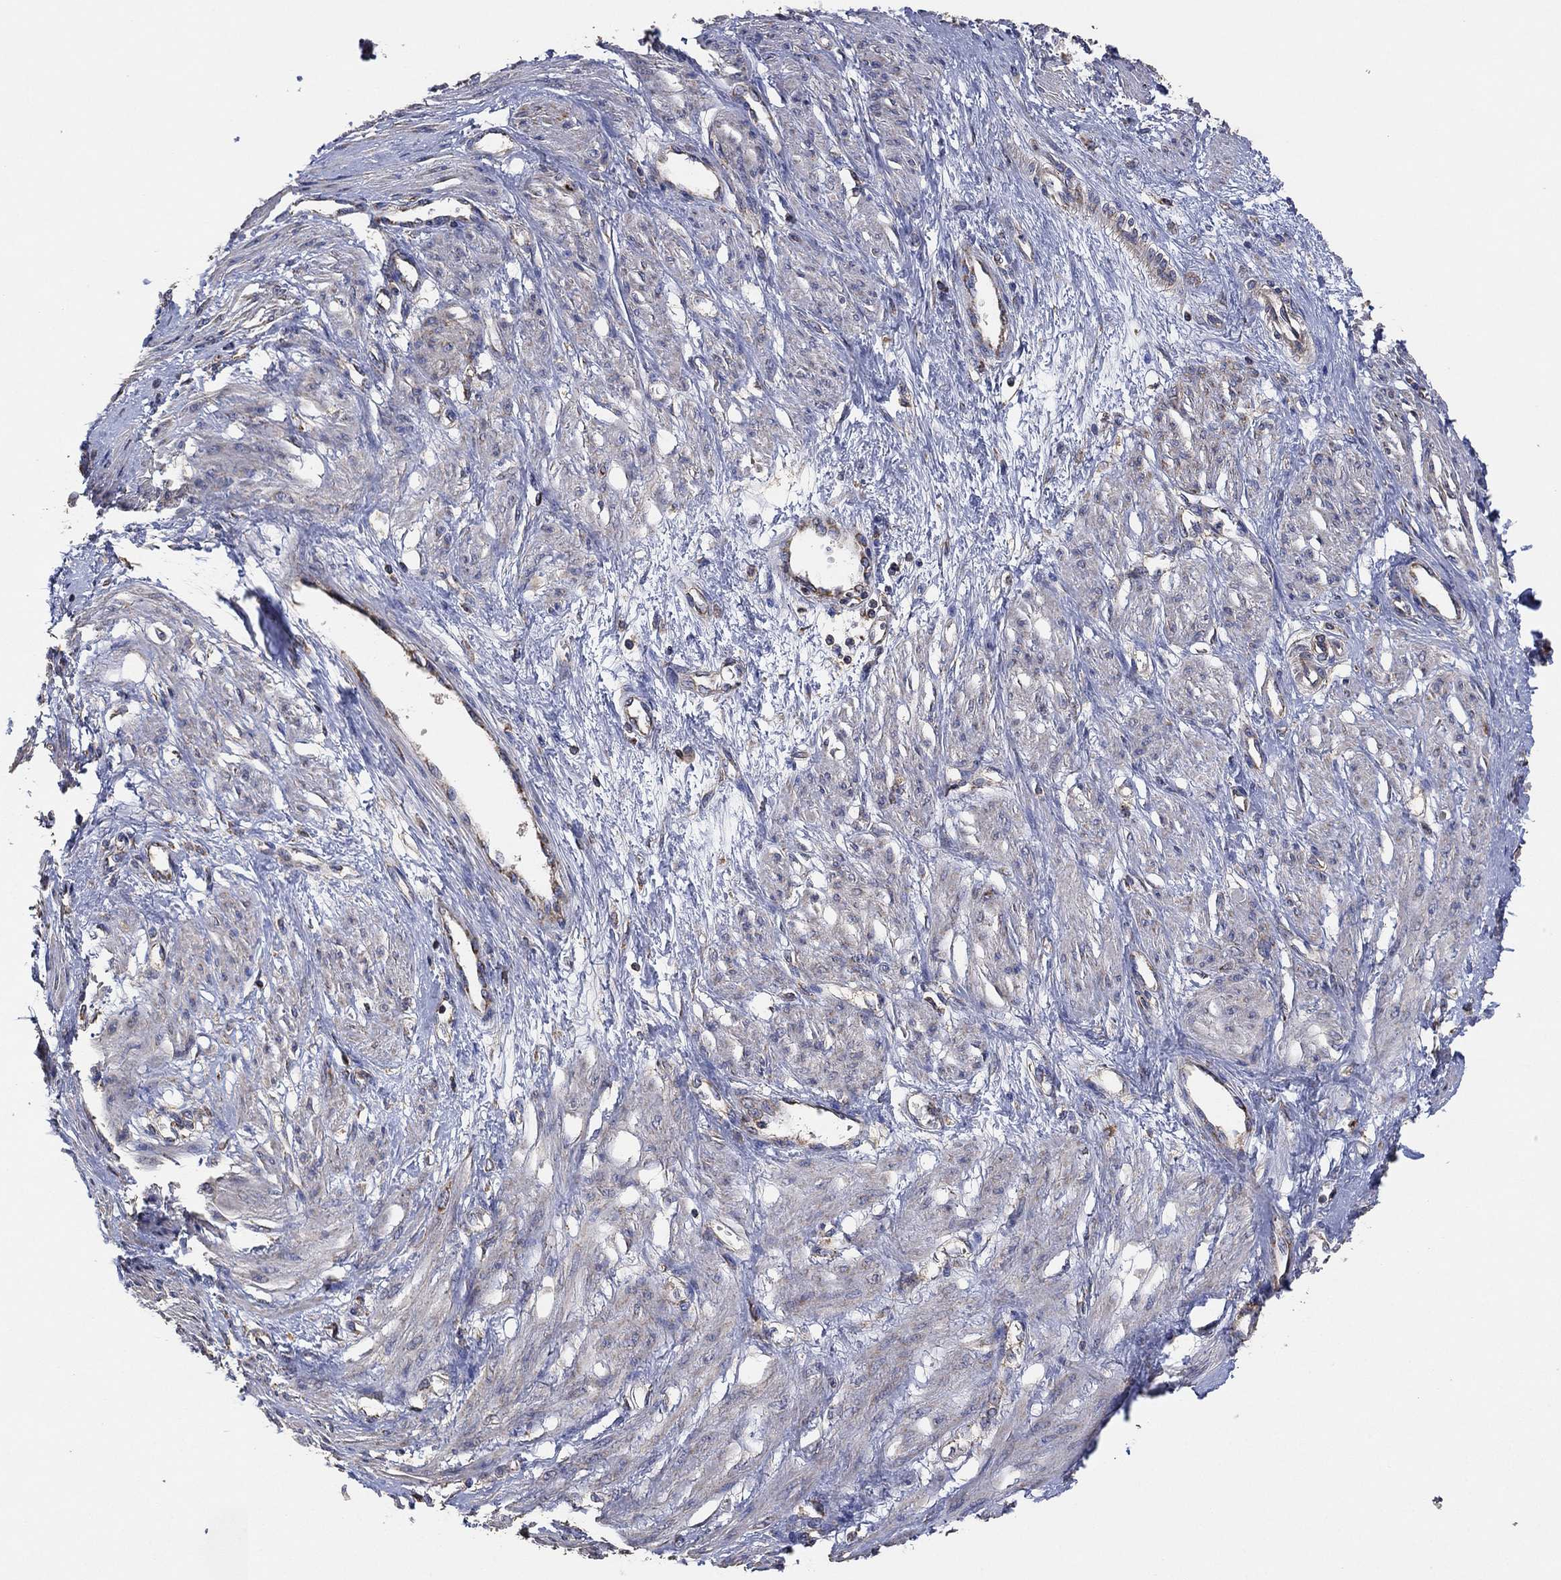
{"staining": {"intensity": "negative", "quantity": "none", "location": "none"}, "tissue": "smooth muscle", "cell_type": "Smooth muscle cells", "image_type": "normal", "snomed": [{"axis": "morphology", "description": "Normal tissue, NOS"}, {"axis": "topography", "description": "Smooth muscle"}, {"axis": "topography", "description": "Uterus"}], "caption": "Immunohistochemistry (IHC) histopathology image of normal human smooth muscle stained for a protein (brown), which exhibits no staining in smooth muscle cells.", "gene": "LIMD1", "patient": {"sex": "female", "age": 39}}